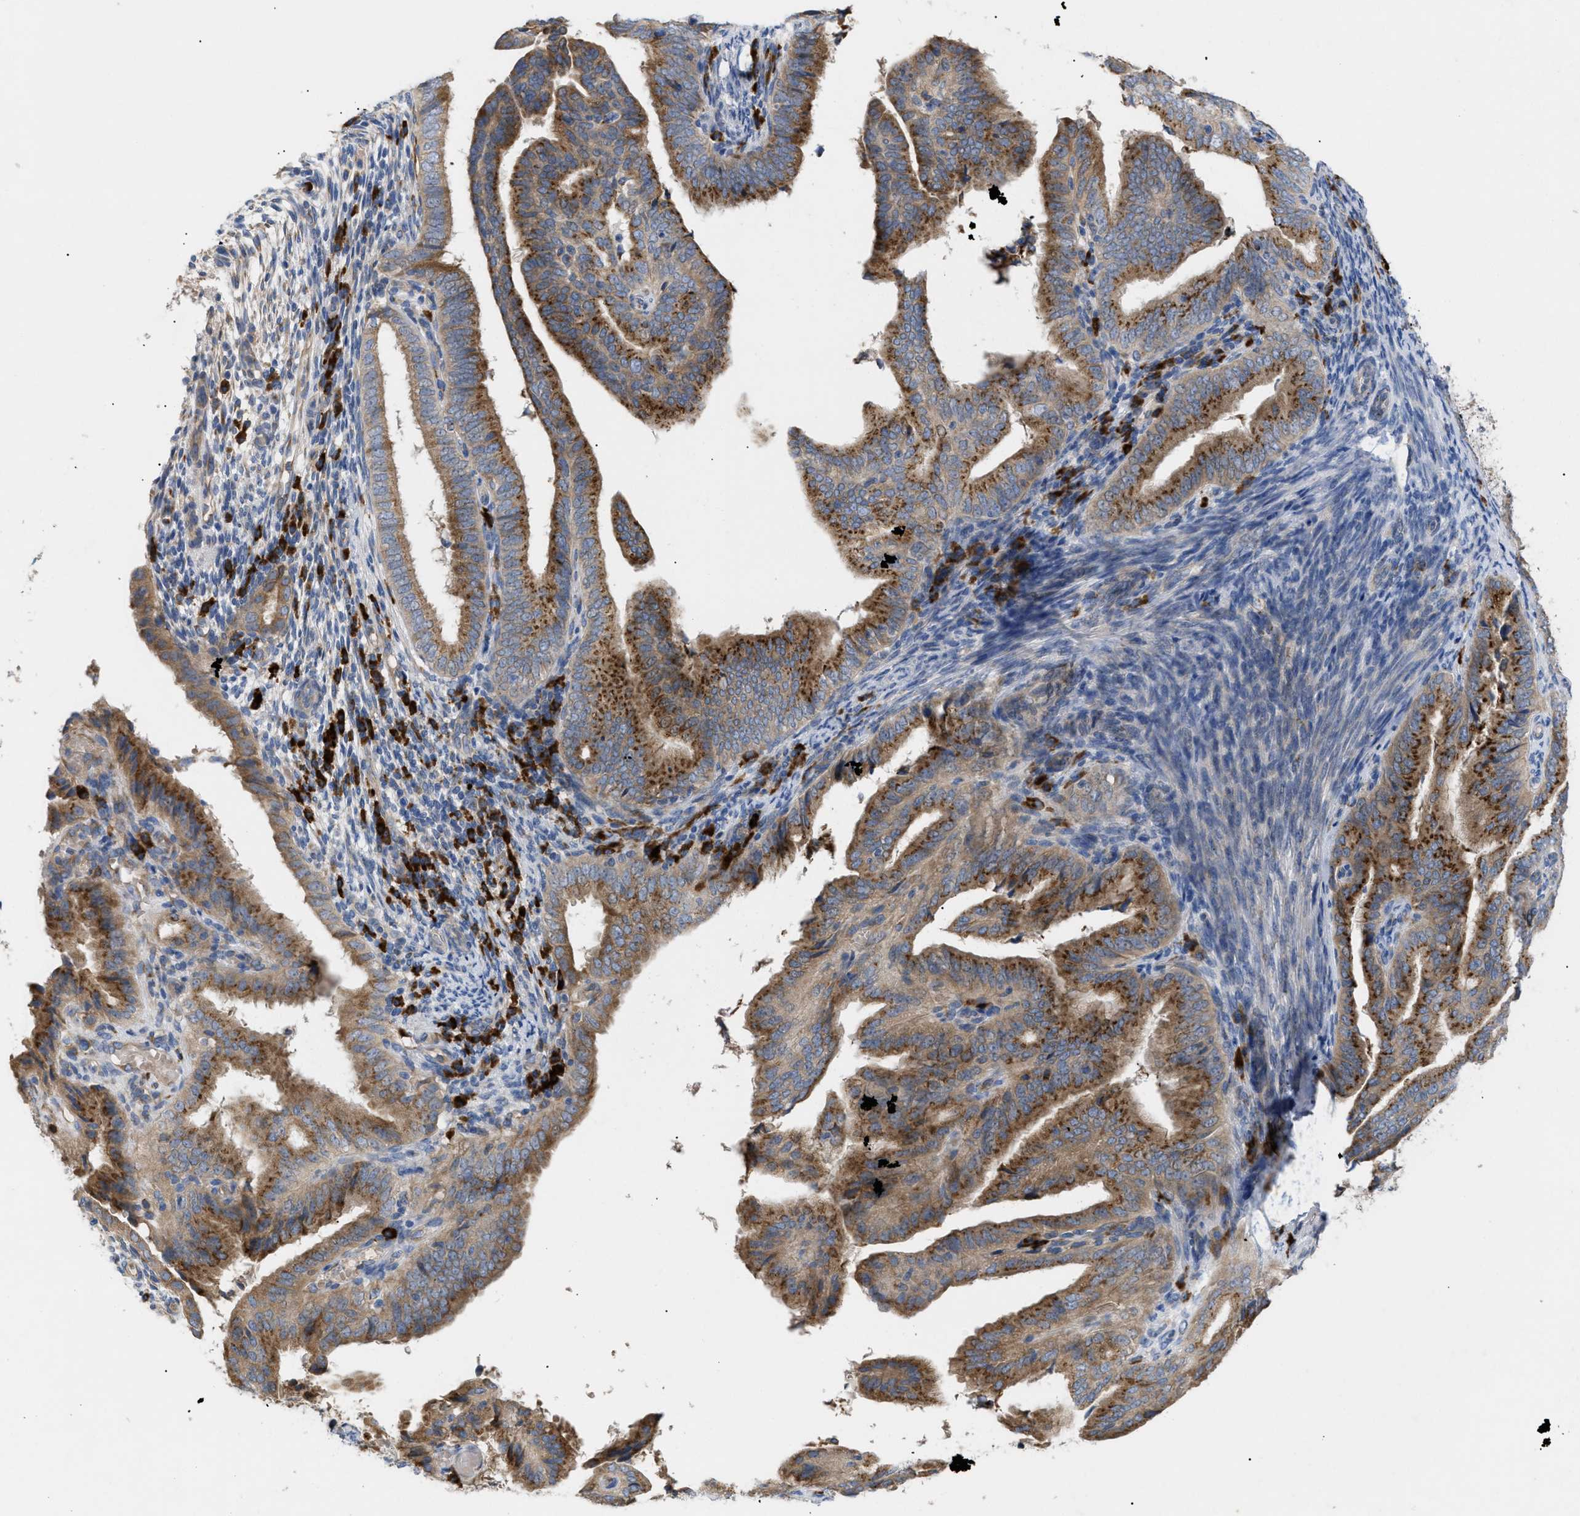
{"staining": {"intensity": "moderate", "quantity": ">75%", "location": "cytoplasmic/membranous"}, "tissue": "endometrial cancer", "cell_type": "Tumor cells", "image_type": "cancer", "snomed": [{"axis": "morphology", "description": "Adenocarcinoma, NOS"}, {"axis": "topography", "description": "Endometrium"}], "caption": "Endometrial cancer stained for a protein (brown) shows moderate cytoplasmic/membranous positive positivity in approximately >75% of tumor cells.", "gene": "SLC50A1", "patient": {"sex": "female", "age": 58}}